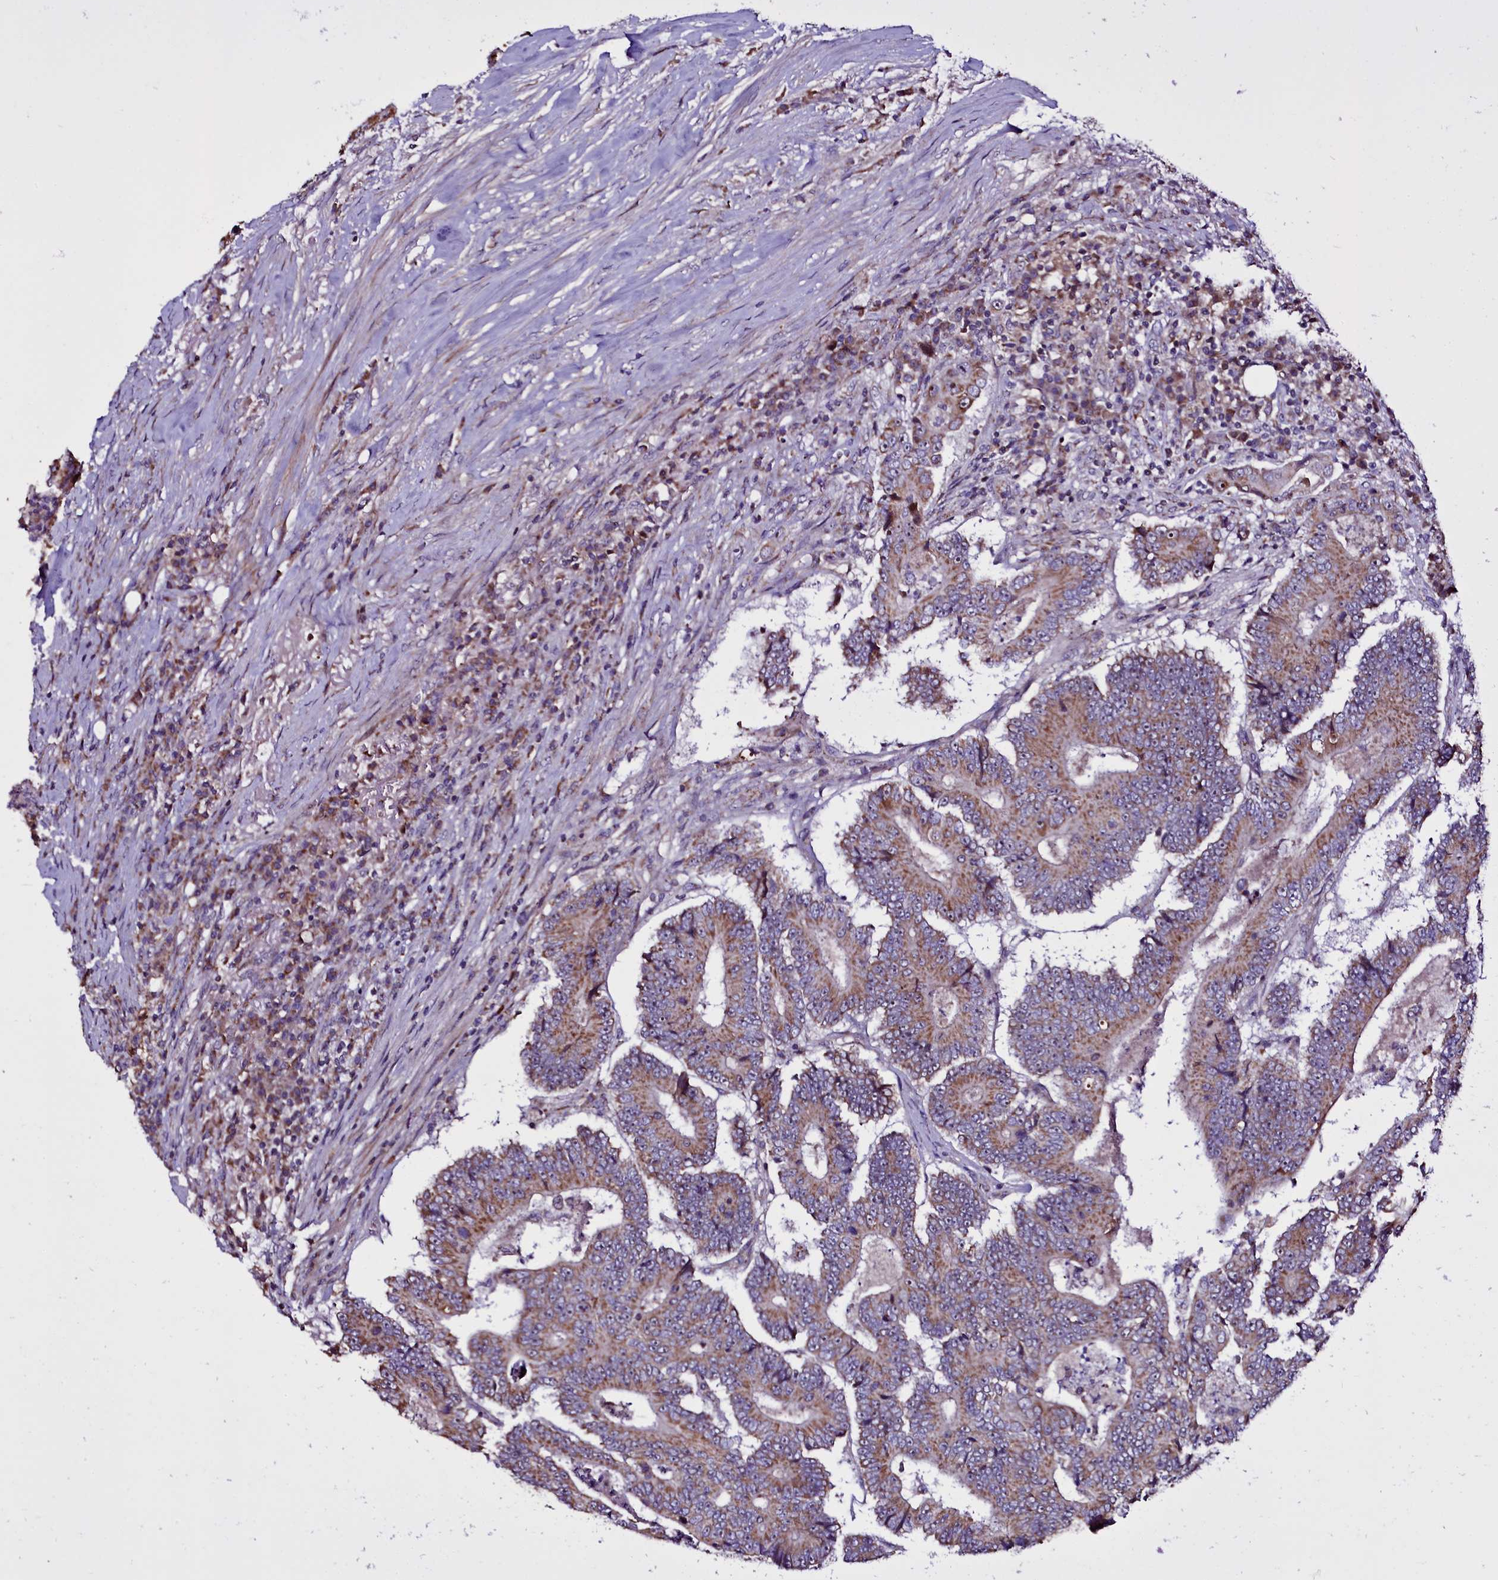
{"staining": {"intensity": "moderate", "quantity": ">75%", "location": "cytoplasmic/membranous"}, "tissue": "colorectal cancer", "cell_type": "Tumor cells", "image_type": "cancer", "snomed": [{"axis": "morphology", "description": "Adenocarcinoma, NOS"}, {"axis": "topography", "description": "Colon"}], "caption": "Immunohistochemical staining of adenocarcinoma (colorectal) reveals medium levels of moderate cytoplasmic/membranous protein positivity in approximately >75% of tumor cells.", "gene": "NAA80", "patient": {"sex": "male", "age": 83}}